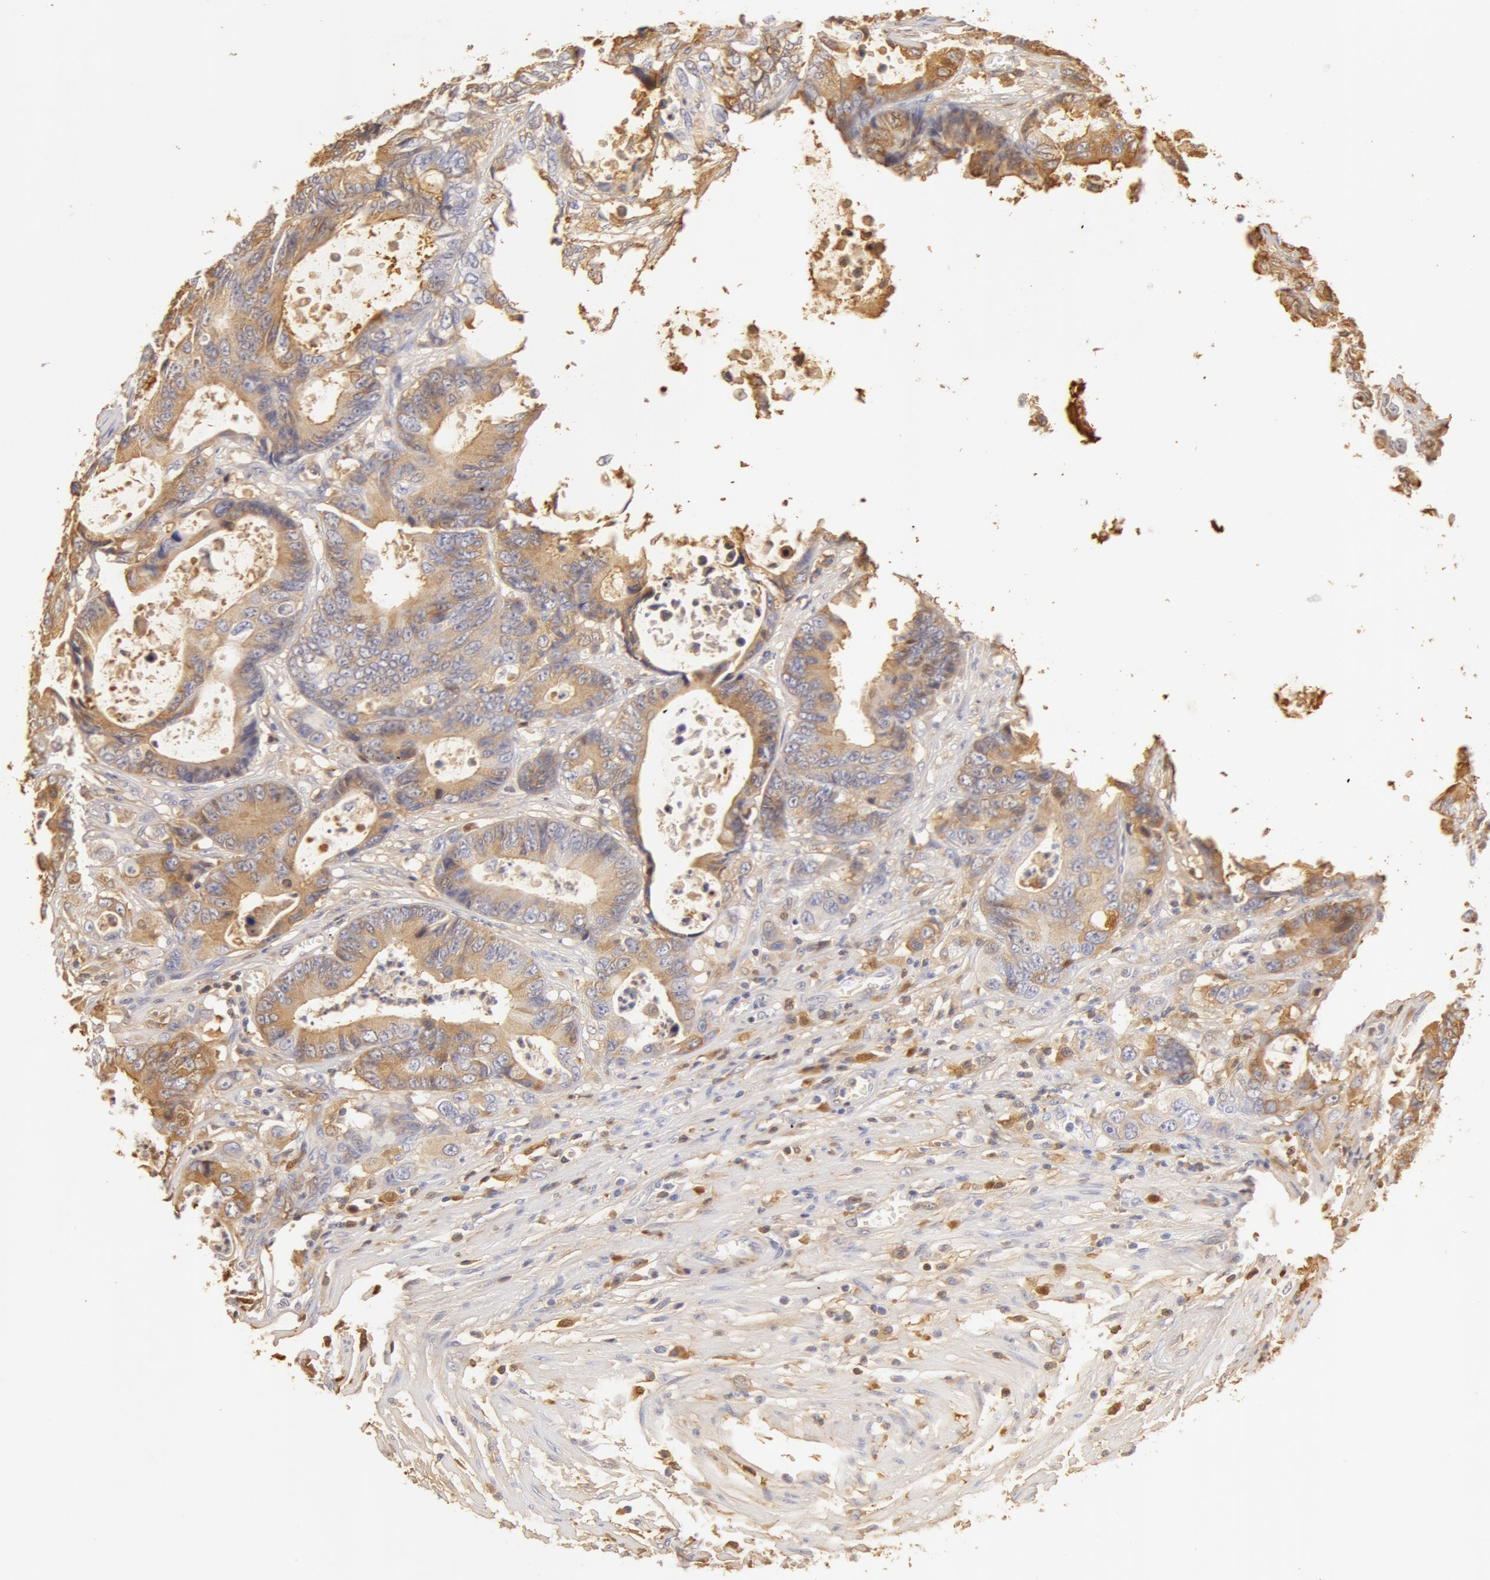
{"staining": {"intensity": "weak", "quantity": ">75%", "location": "cytoplasmic/membranous"}, "tissue": "colorectal cancer", "cell_type": "Tumor cells", "image_type": "cancer", "snomed": [{"axis": "morphology", "description": "Adenocarcinoma, NOS"}, {"axis": "topography", "description": "Rectum"}], "caption": "Human adenocarcinoma (colorectal) stained with a protein marker reveals weak staining in tumor cells.", "gene": "TF", "patient": {"sex": "female", "age": 98}}